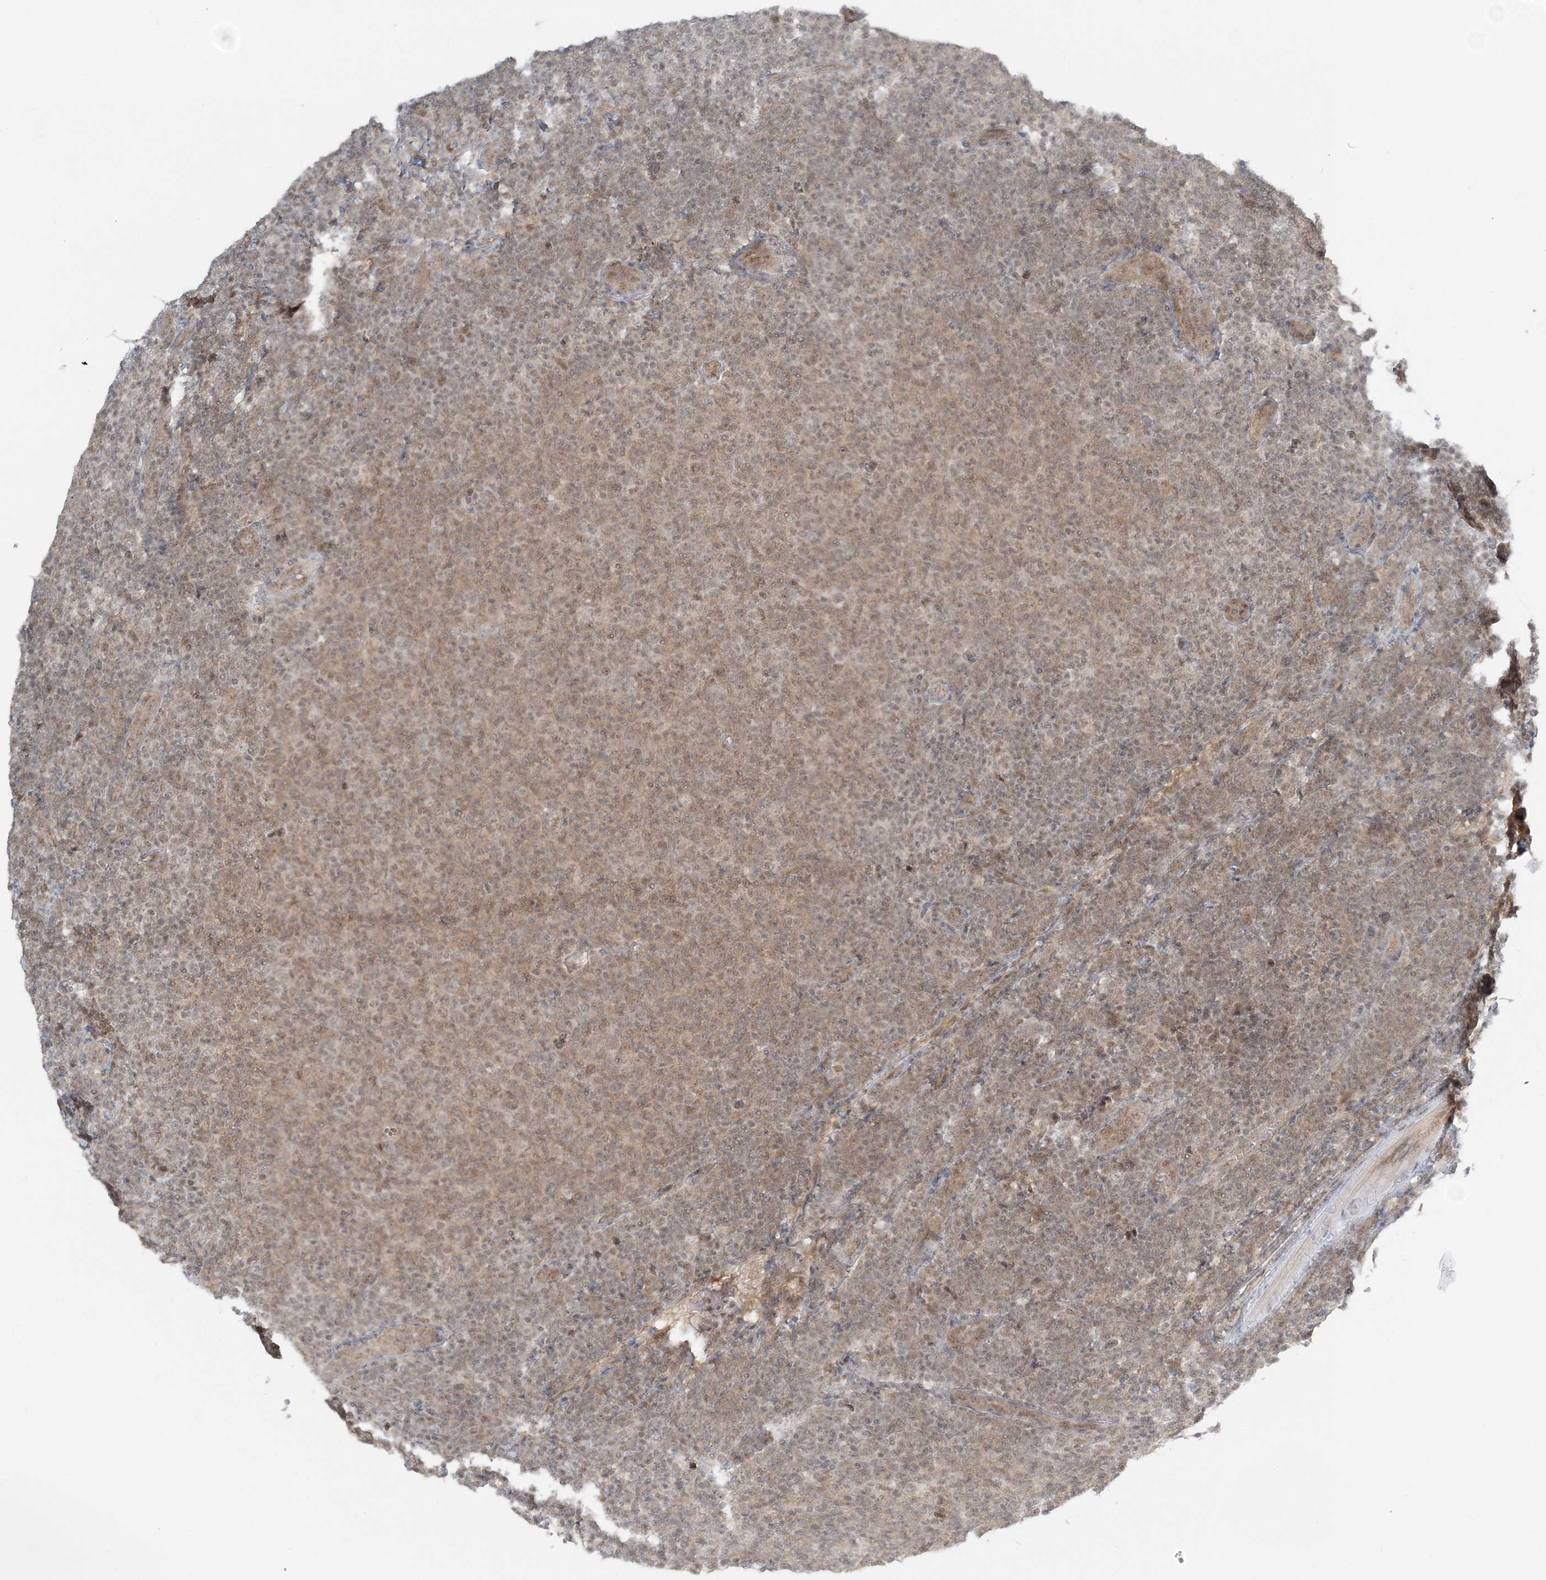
{"staining": {"intensity": "weak", "quantity": ">75%", "location": "nuclear"}, "tissue": "lymphoma", "cell_type": "Tumor cells", "image_type": "cancer", "snomed": [{"axis": "morphology", "description": "Malignant lymphoma, non-Hodgkin's type, Low grade"}, {"axis": "topography", "description": "Lymph node"}], "caption": "This is an image of IHC staining of lymphoma, which shows weak staining in the nuclear of tumor cells.", "gene": "ATP11A", "patient": {"sex": "male", "age": 66}}